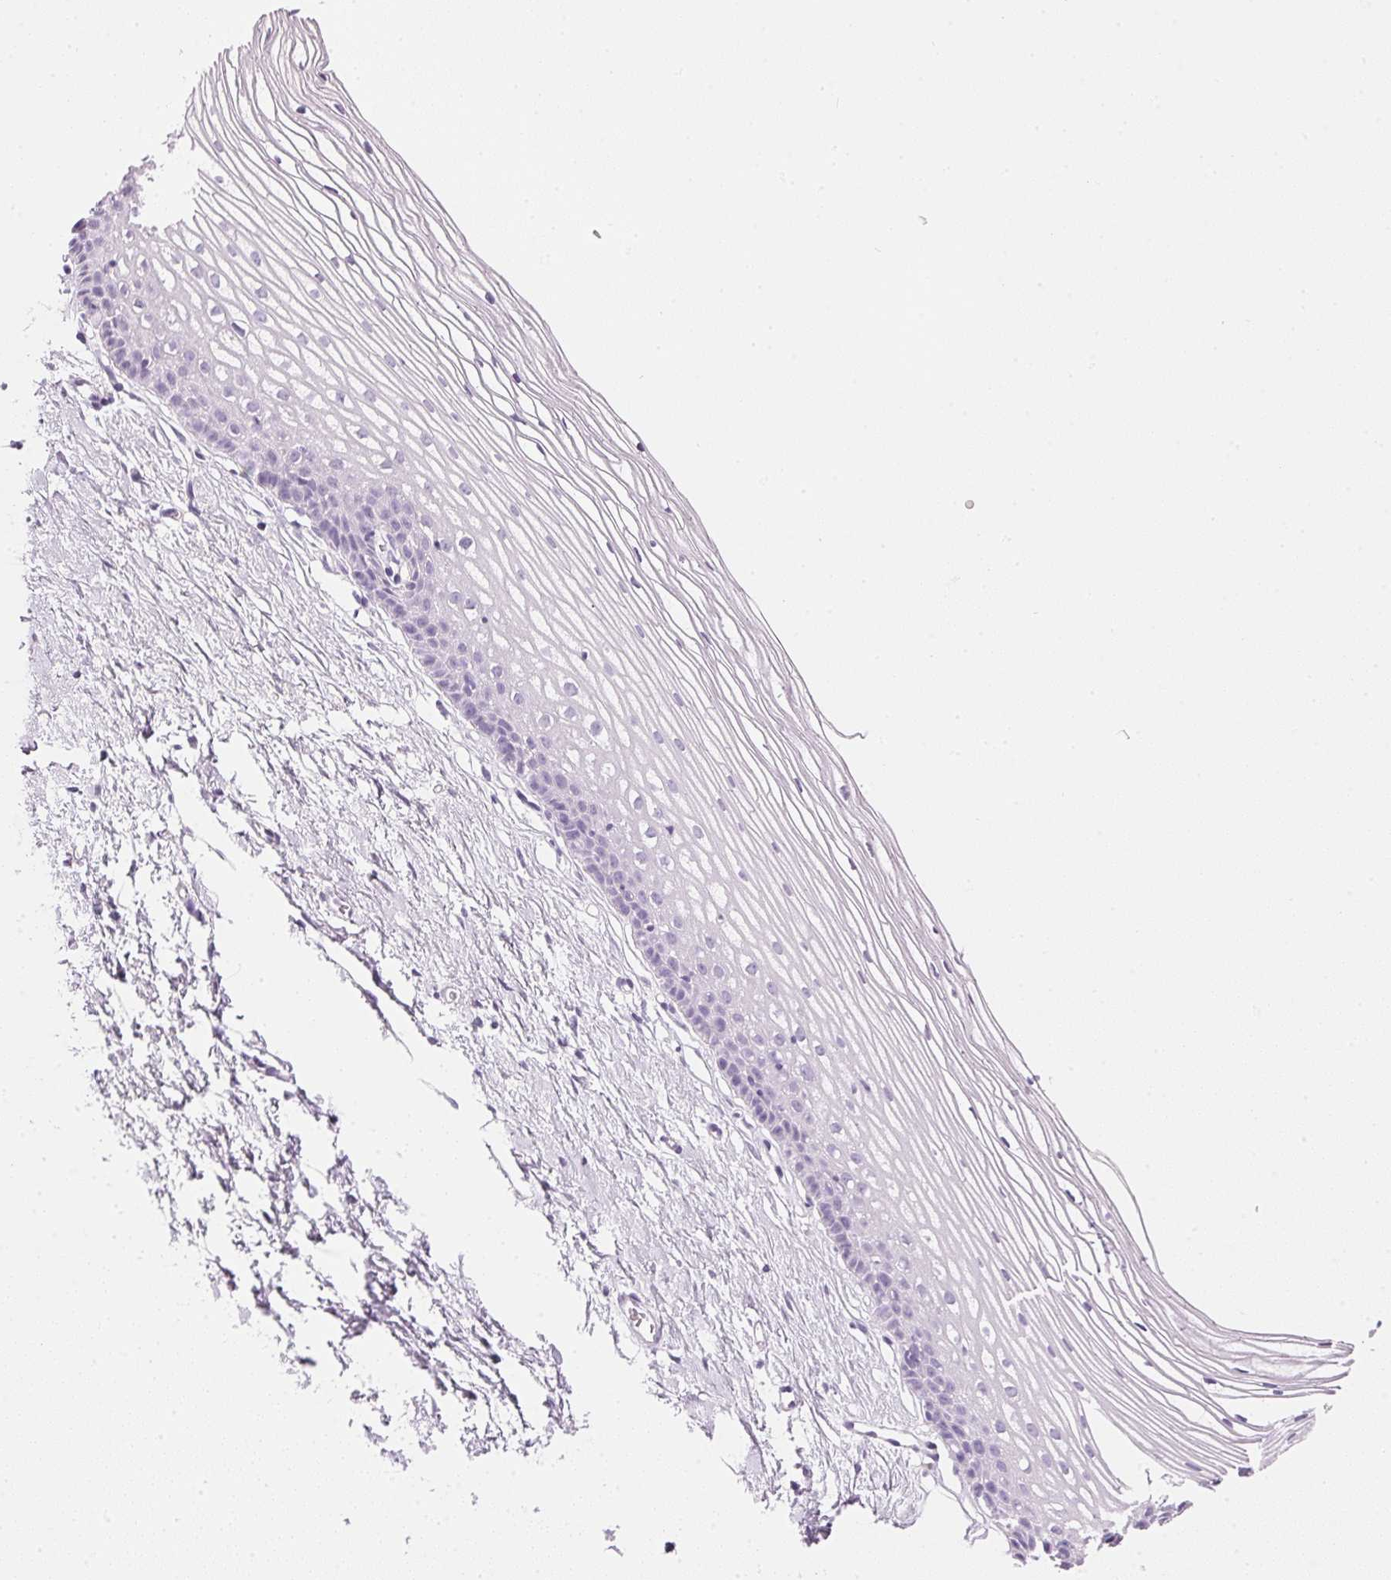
{"staining": {"intensity": "negative", "quantity": "none", "location": "none"}, "tissue": "cervix", "cell_type": "Glandular cells", "image_type": "normal", "snomed": [{"axis": "morphology", "description": "Normal tissue, NOS"}, {"axis": "topography", "description": "Cervix"}], "caption": "Micrograph shows no significant protein positivity in glandular cells of benign cervix. Brightfield microscopy of immunohistochemistry (IHC) stained with DAB (brown) and hematoxylin (blue), captured at high magnification.", "gene": "IGFBP1", "patient": {"sex": "female", "age": 40}}